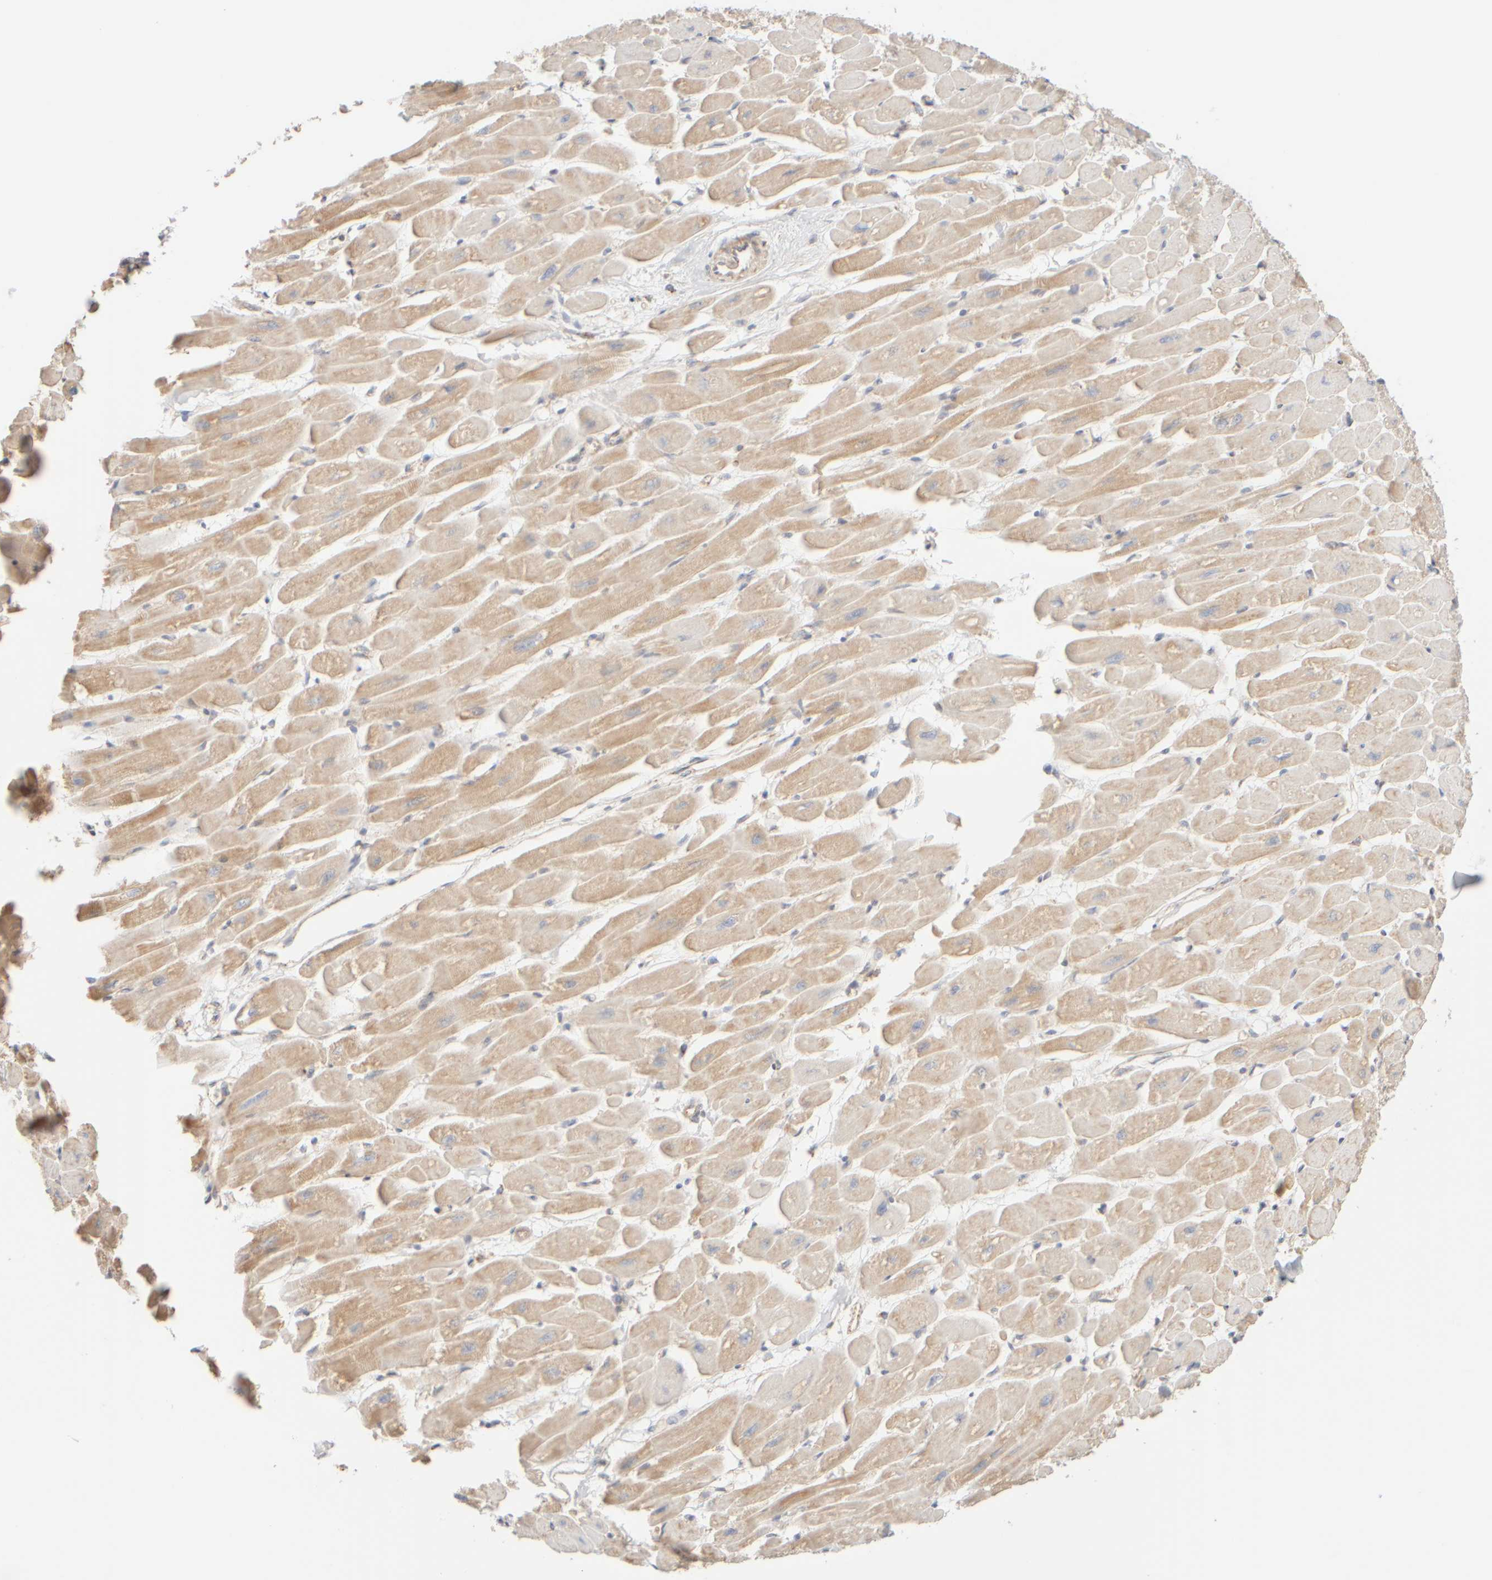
{"staining": {"intensity": "moderate", "quantity": ">75%", "location": "cytoplasmic/membranous"}, "tissue": "heart muscle", "cell_type": "Cardiomyocytes", "image_type": "normal", "snomed": [{"axis": "morphology", "description": "Normal tissue, NOS"}, {"axis": "topography", "description": "Heart"}], "caption": "Immunohistochemical staining of normal human heart muscle displays moderate cytoplasmic/membranous protein positivity in approximately >75% of cardiomyocytes.", "gene": "APBB2", "patient": {"sex": "female", "age": 54}}